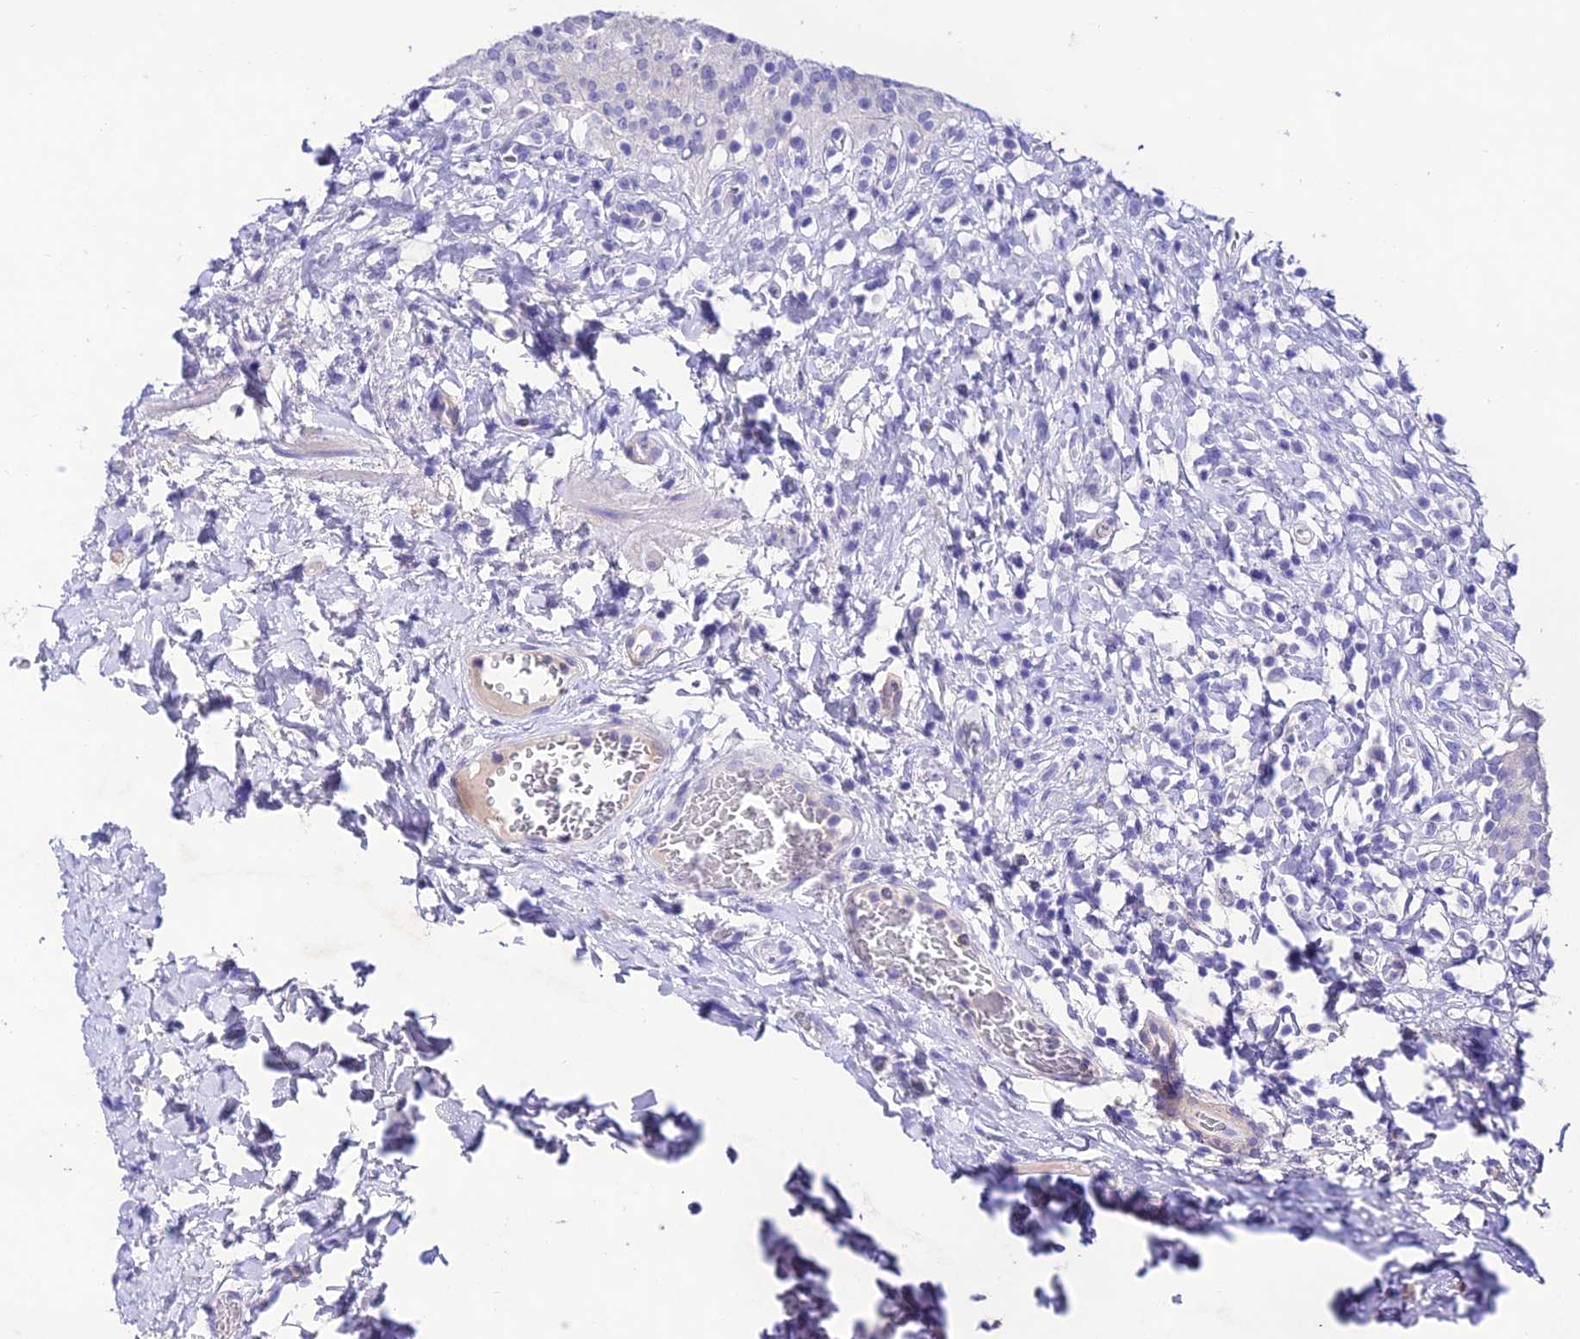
{"staining": {"intensity": "negative", "quantity": "none", "location": "none"}, "tissue": "urinary bladder", "cell_type": "Urothelial cells", "image_type": "normal", "snomed": [{"axis": "morphology", "description": "Normal tissue, NOS"}, {"axis": "morphology", "description": "Inflammation, NOS"}, {"axis": "topography", "description": "Urinary bladder"}], "caption": "High power microscopy micrograph of an immunohistochemistry (IHC) micrograph of benign urinary bladder, revealing no significant staining in urothelial cells.", "gene": "NLRP6", "patient": {"sex": "male", "age": 64}}